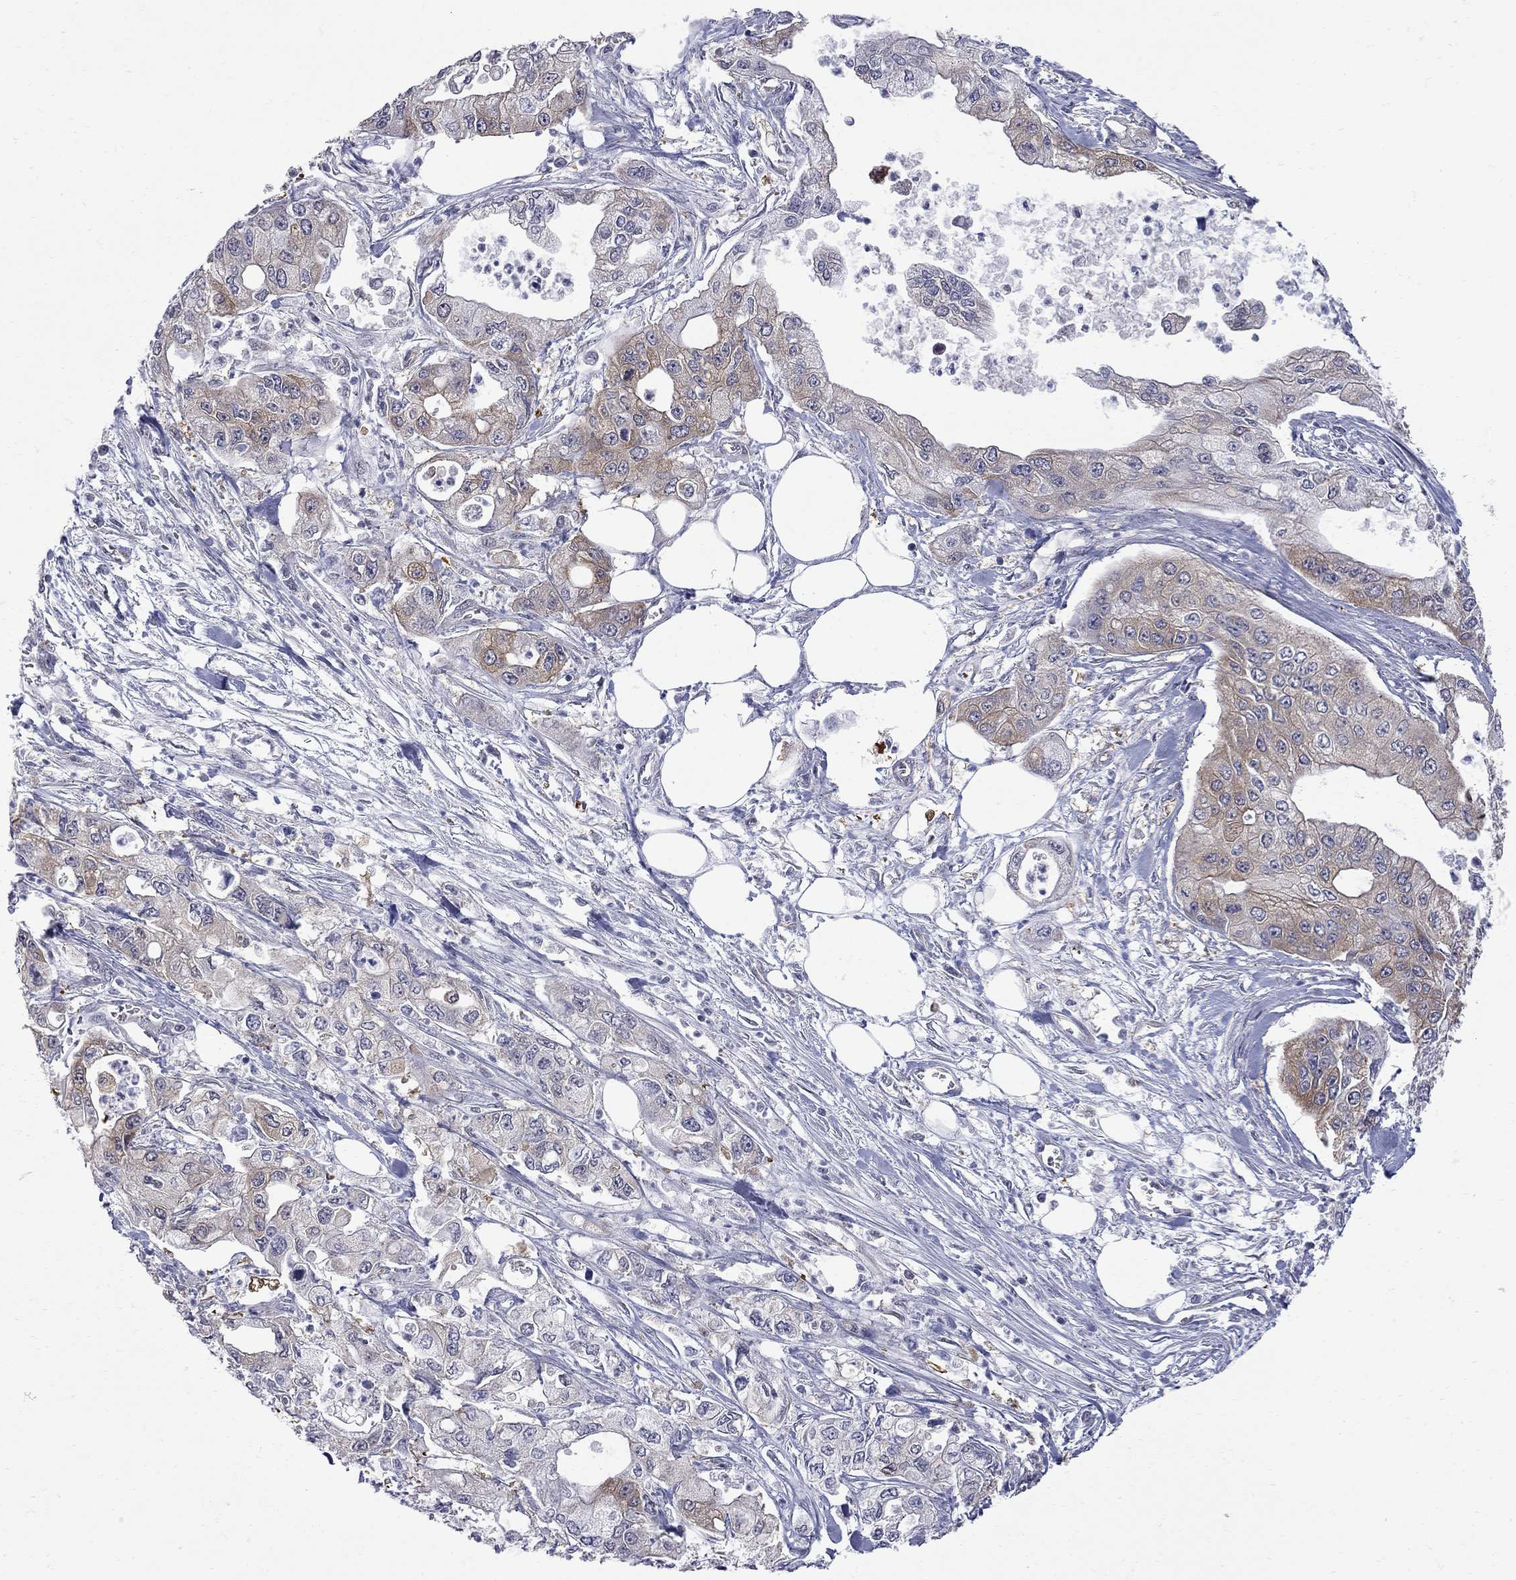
{"staining": {"intensity": "moderate", "quantity": ">75%", "location": "cytoplasmic/membranous"}, "tissue": "pancreatic cancer", "cell_type": "Tumor cells", "image_type": "cancer", "snomed": [{"axis": "morphology", "description": "Adenocarcinoma, NOS"}, {"axis": "topography", "description": "Pancreas"}], "caption": "There is medium levels of moderate cytoplasmic/membranous expression in tumor cells of adenocarcinoma (pancreatic), as demonstrated by immunohistochemical staining (brown color).", "gene": "GALNT8", "patient": {"sex": "male", "age": 70}}